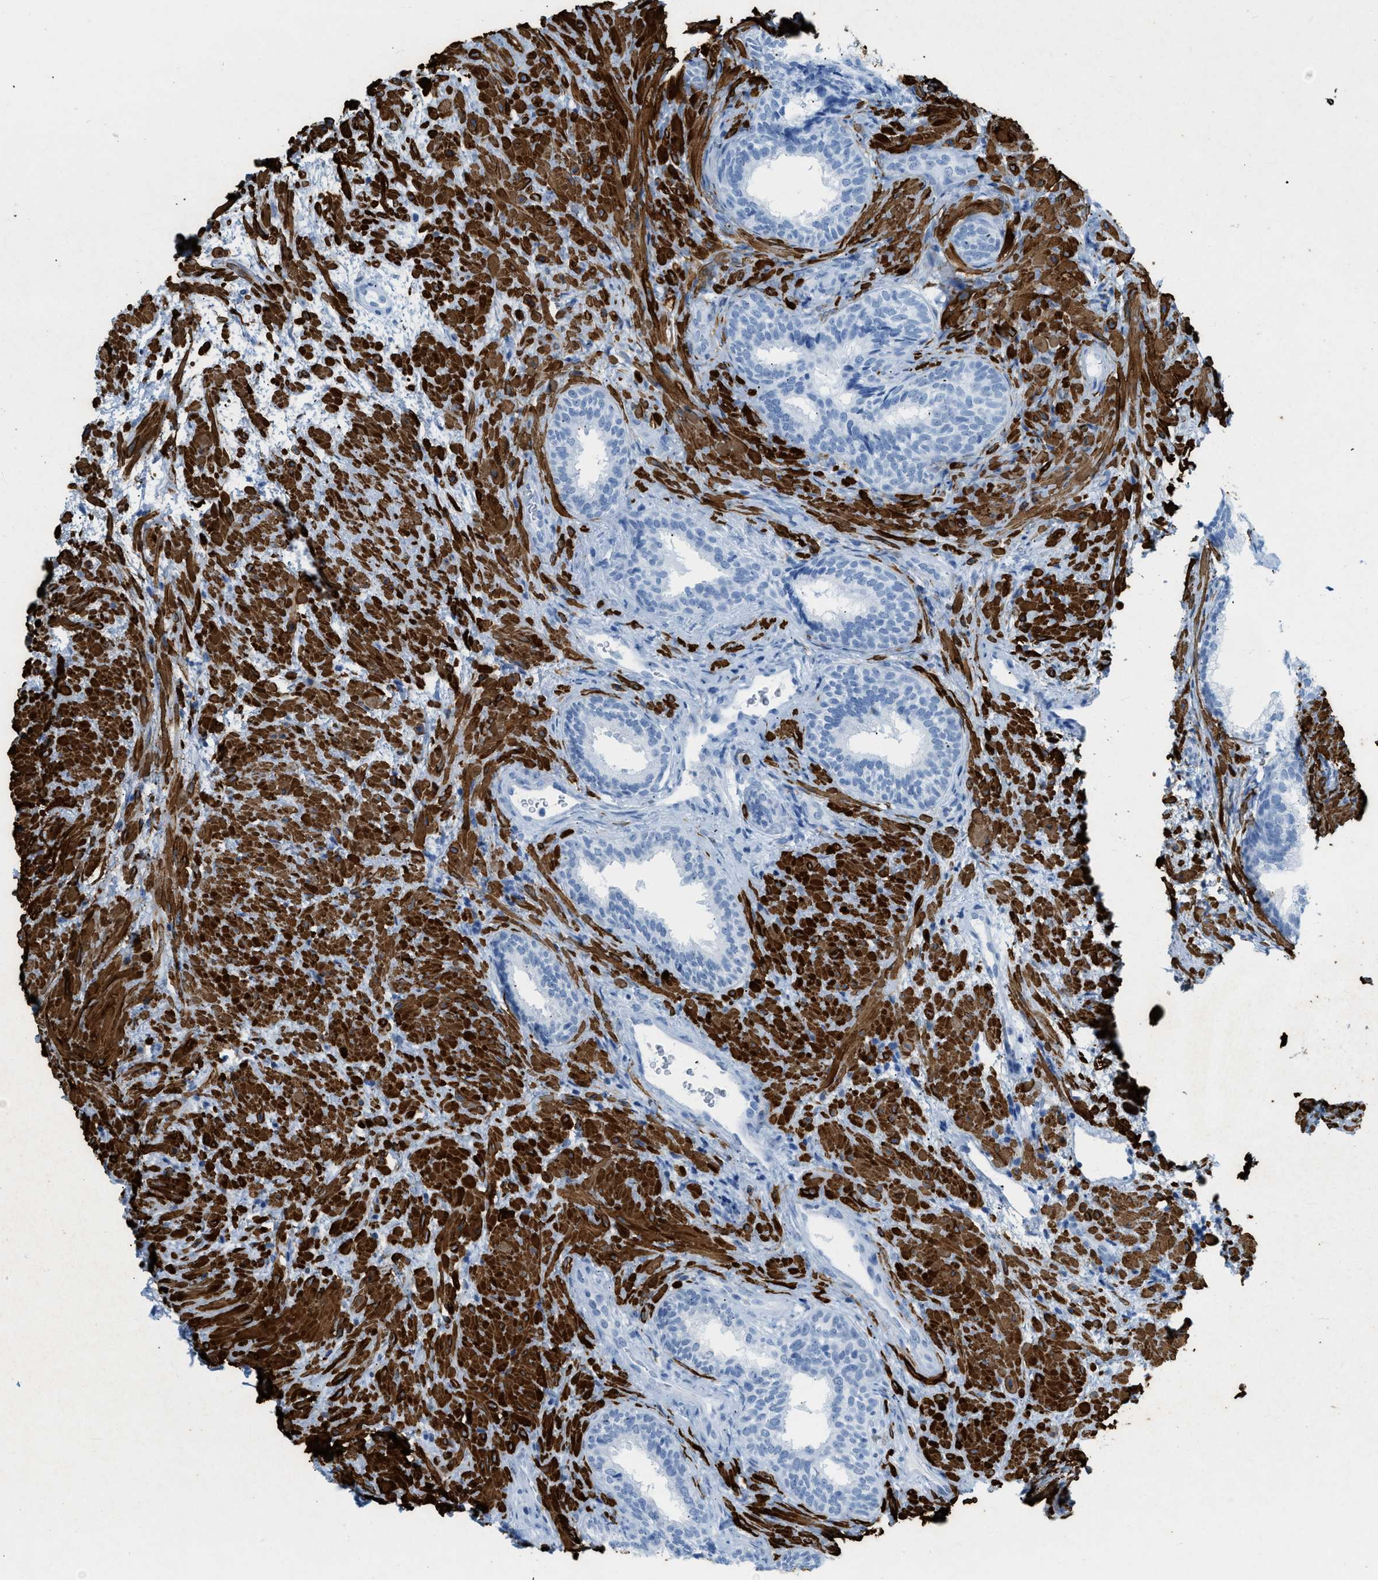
{"staining": {"intensity": "negative", "quantity": "none", "location": "none"}, "tissue": "prostate", "cell_type": "Glandular cells", "image_type": "normal", "snomed": [{"axis": "morphology", "description": "Normal tissue, NOS"}, {"axis": "topography", "description": "Prostate"}], "caption": "The histopathology image displays no significant positivity in glandular cells of prostate.", "gene": "DES", "patient": {"sex": "male", "age": 76}}